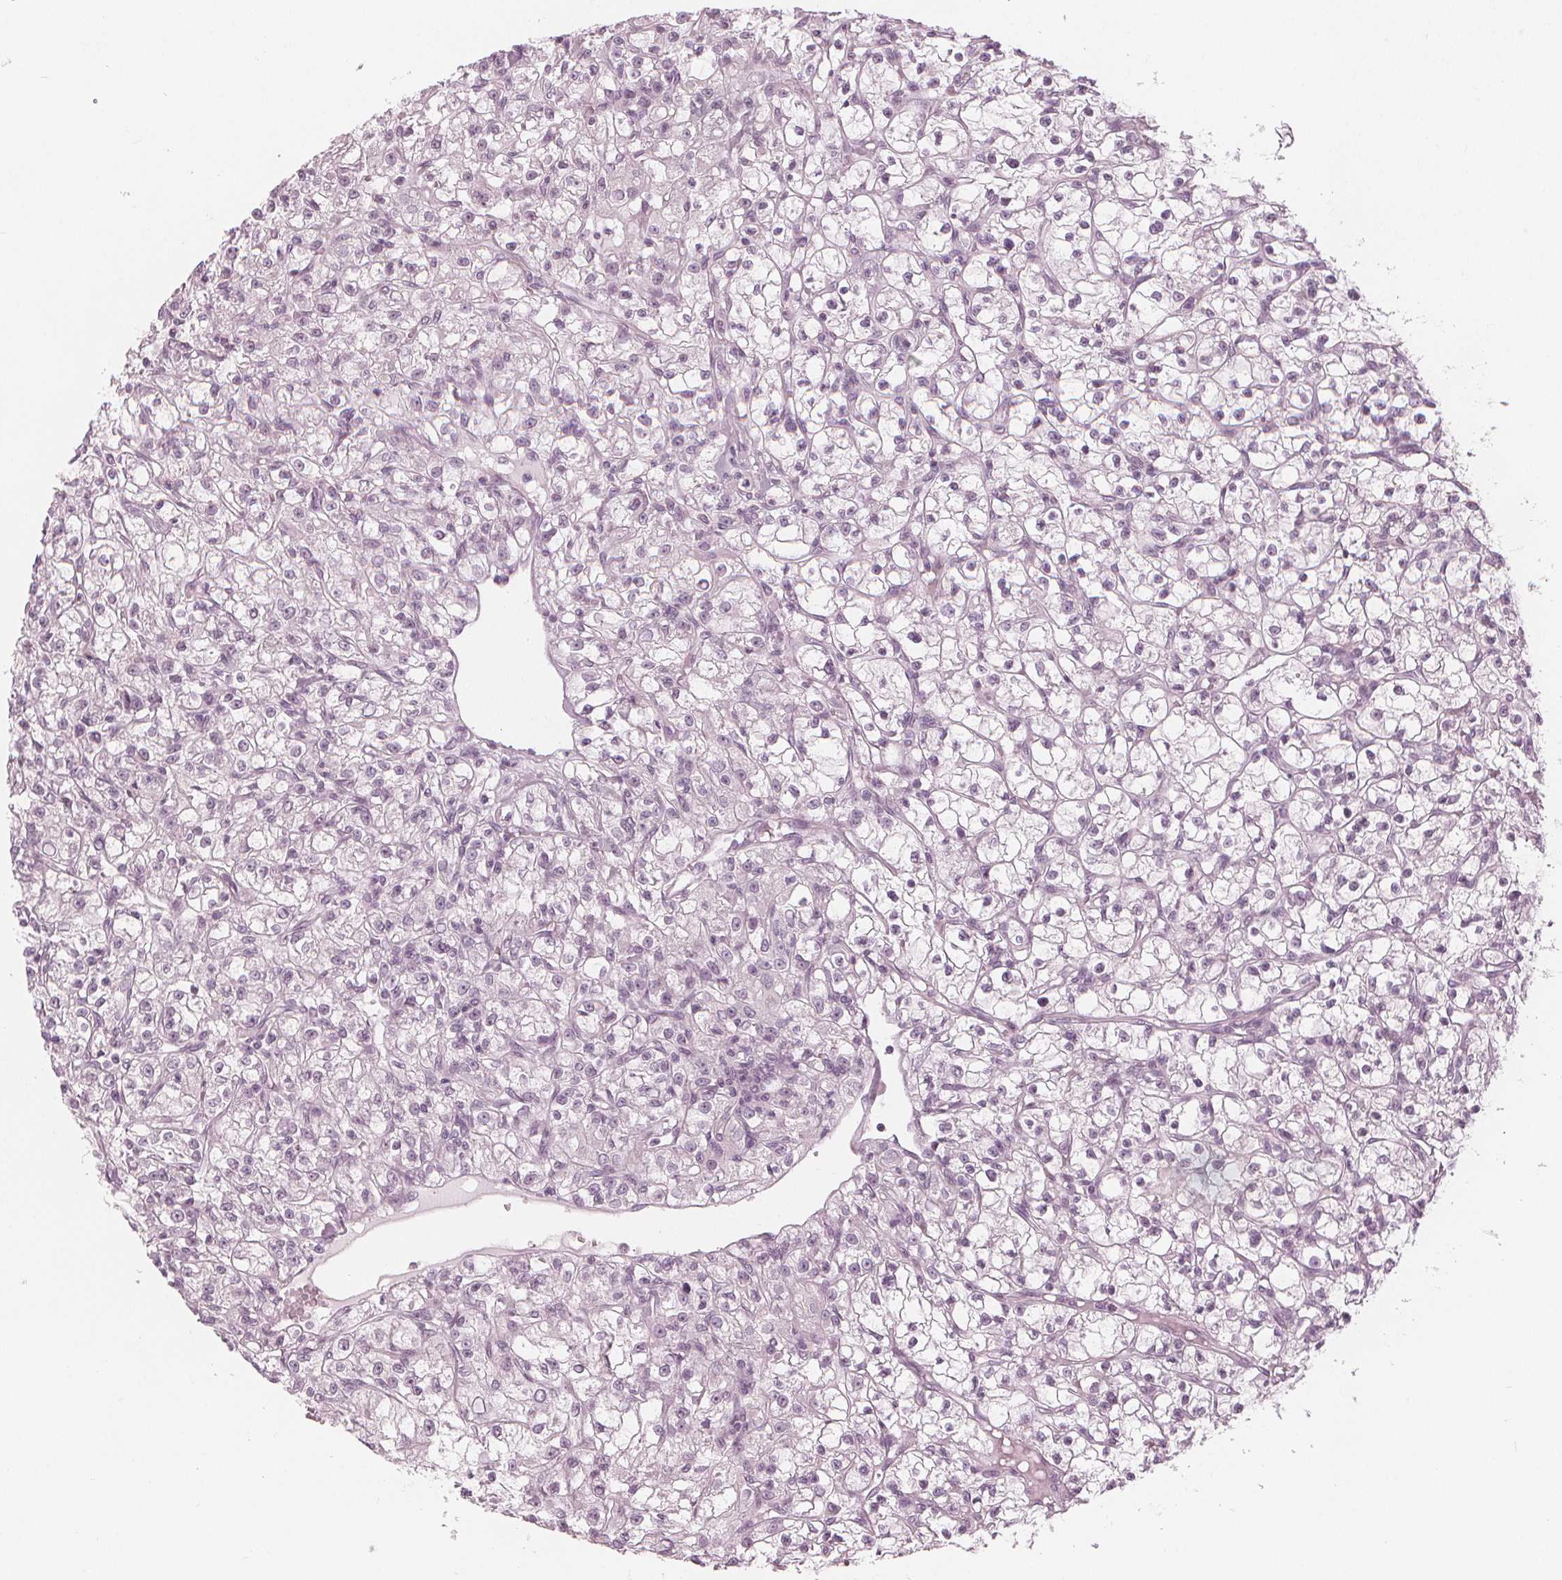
{"staining": {"intensity": "negative", "quantity": "none", "location": "none"}, "tissue": "renal cancer", "cell_type": "Tumor cells", "image_type": "cancer", "snomed": [{"axis": "morphology", "description": "Adenocarcinoma, NOS"}, {"axis": "topography", "description": "Kidney"}], "caption": "DAB immunohistochemical staining of adenocarcinoma (renal) displays no significant staining in tumor cells.", "gene": "PAEP", "patient": {"sex": "female", "age": 59}}